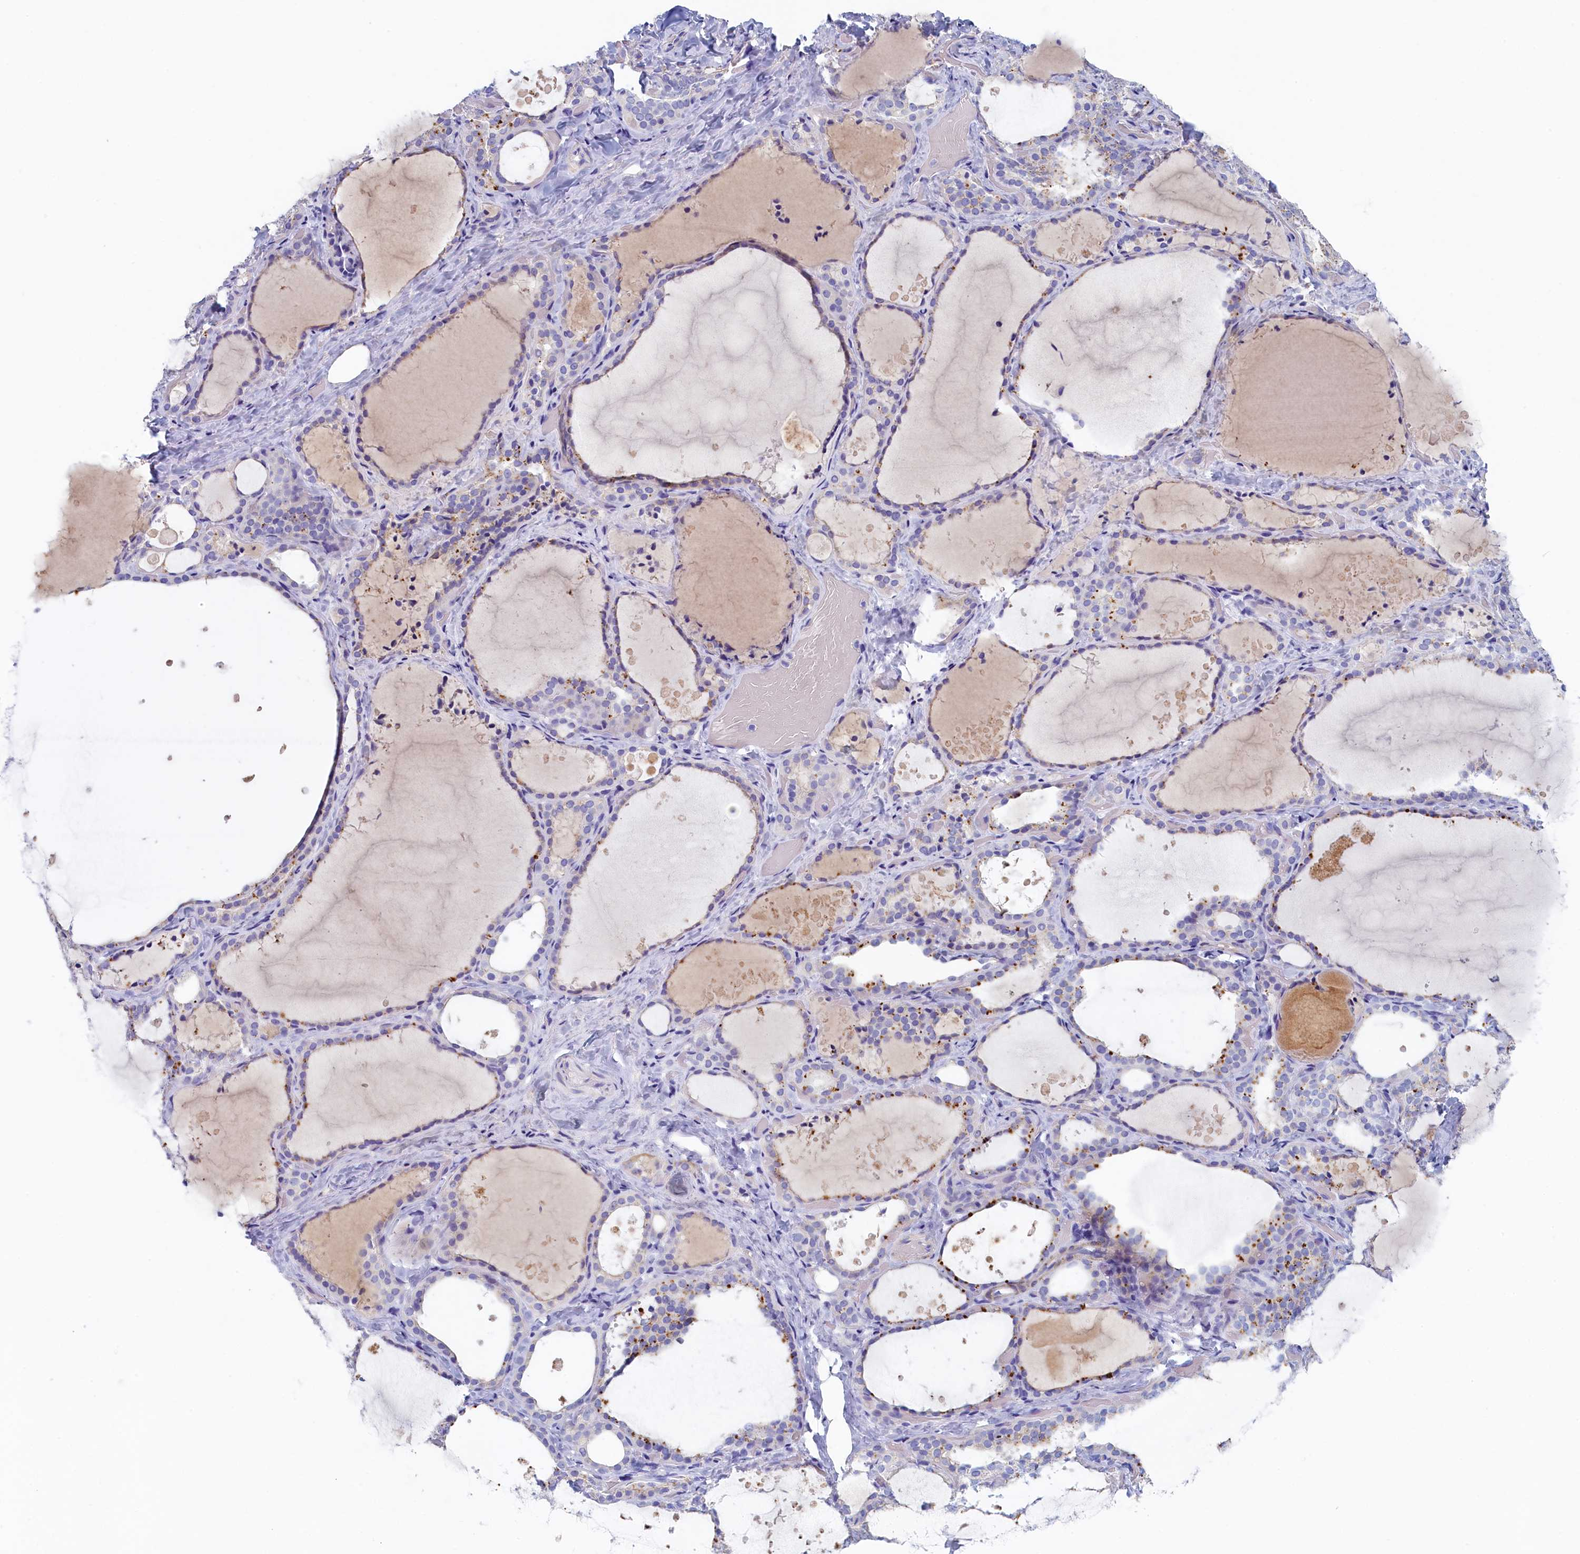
{"staining": {"intensity": "negative", "quantity": "none", "location": "none"}, "tissue": "thyroid gland", "cell_type": "Glandular cells", "image_type": "normal", "snomed": [{"axis": "morphology", "description": "Normal tissue, NOS"}, {"axis": "topography", "description": "Thyroid gland"}], "caption": "Immunohistochemical staining of benign thyroid gland exhibits no significant expression in glandular cells. Brightfield microscopy of immunohistochemistry stained with DAB (3,3'-diaminobenzidine) (brown) and hematoxylin (blue), captured at high magnification.", "gene": "GUCA1C", "patient": {"sex": "female", "age": 44}}